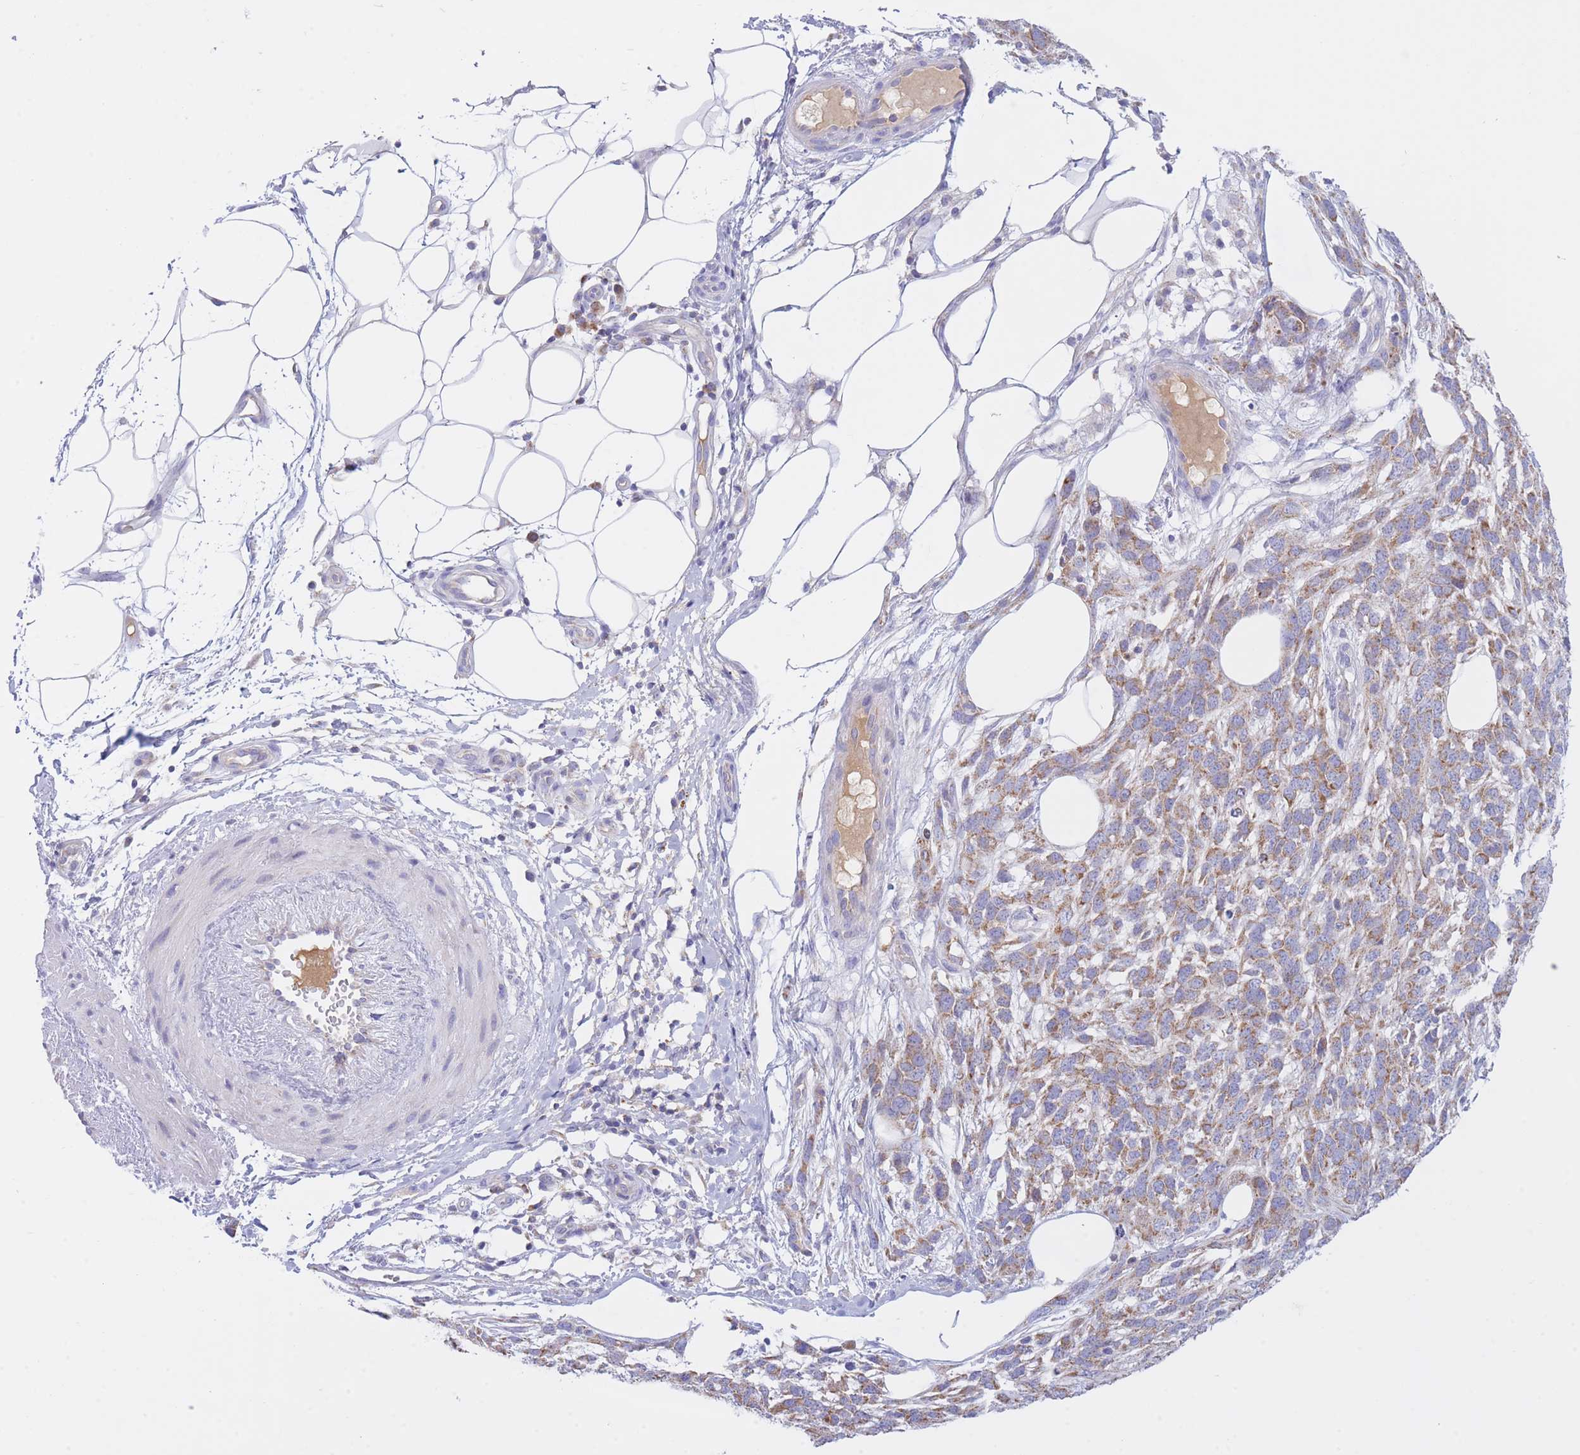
{"staining": {"intensity": "moderate", "quantity": ">75%", "location": "cytoplasmic/membranous"}, "tissue": "melanoma", "cell_type": "Tumor cells", "image_type": "cancer", "snomed": [{"axis": "morphology", "description": "Normal morphology"}, {"axis": "morphology", "description": "Malignant melanoma, NOS"}, {"axis": "topography", "description": "Skin"}], "caption": "Human malignant melanoma stained for a protein (brown) reveals moderate cytoplasmic/membranous positive staining in about >75% of tumor cells.", "gene": "NANP", "patient": {"sex": "female", "age": 72}}